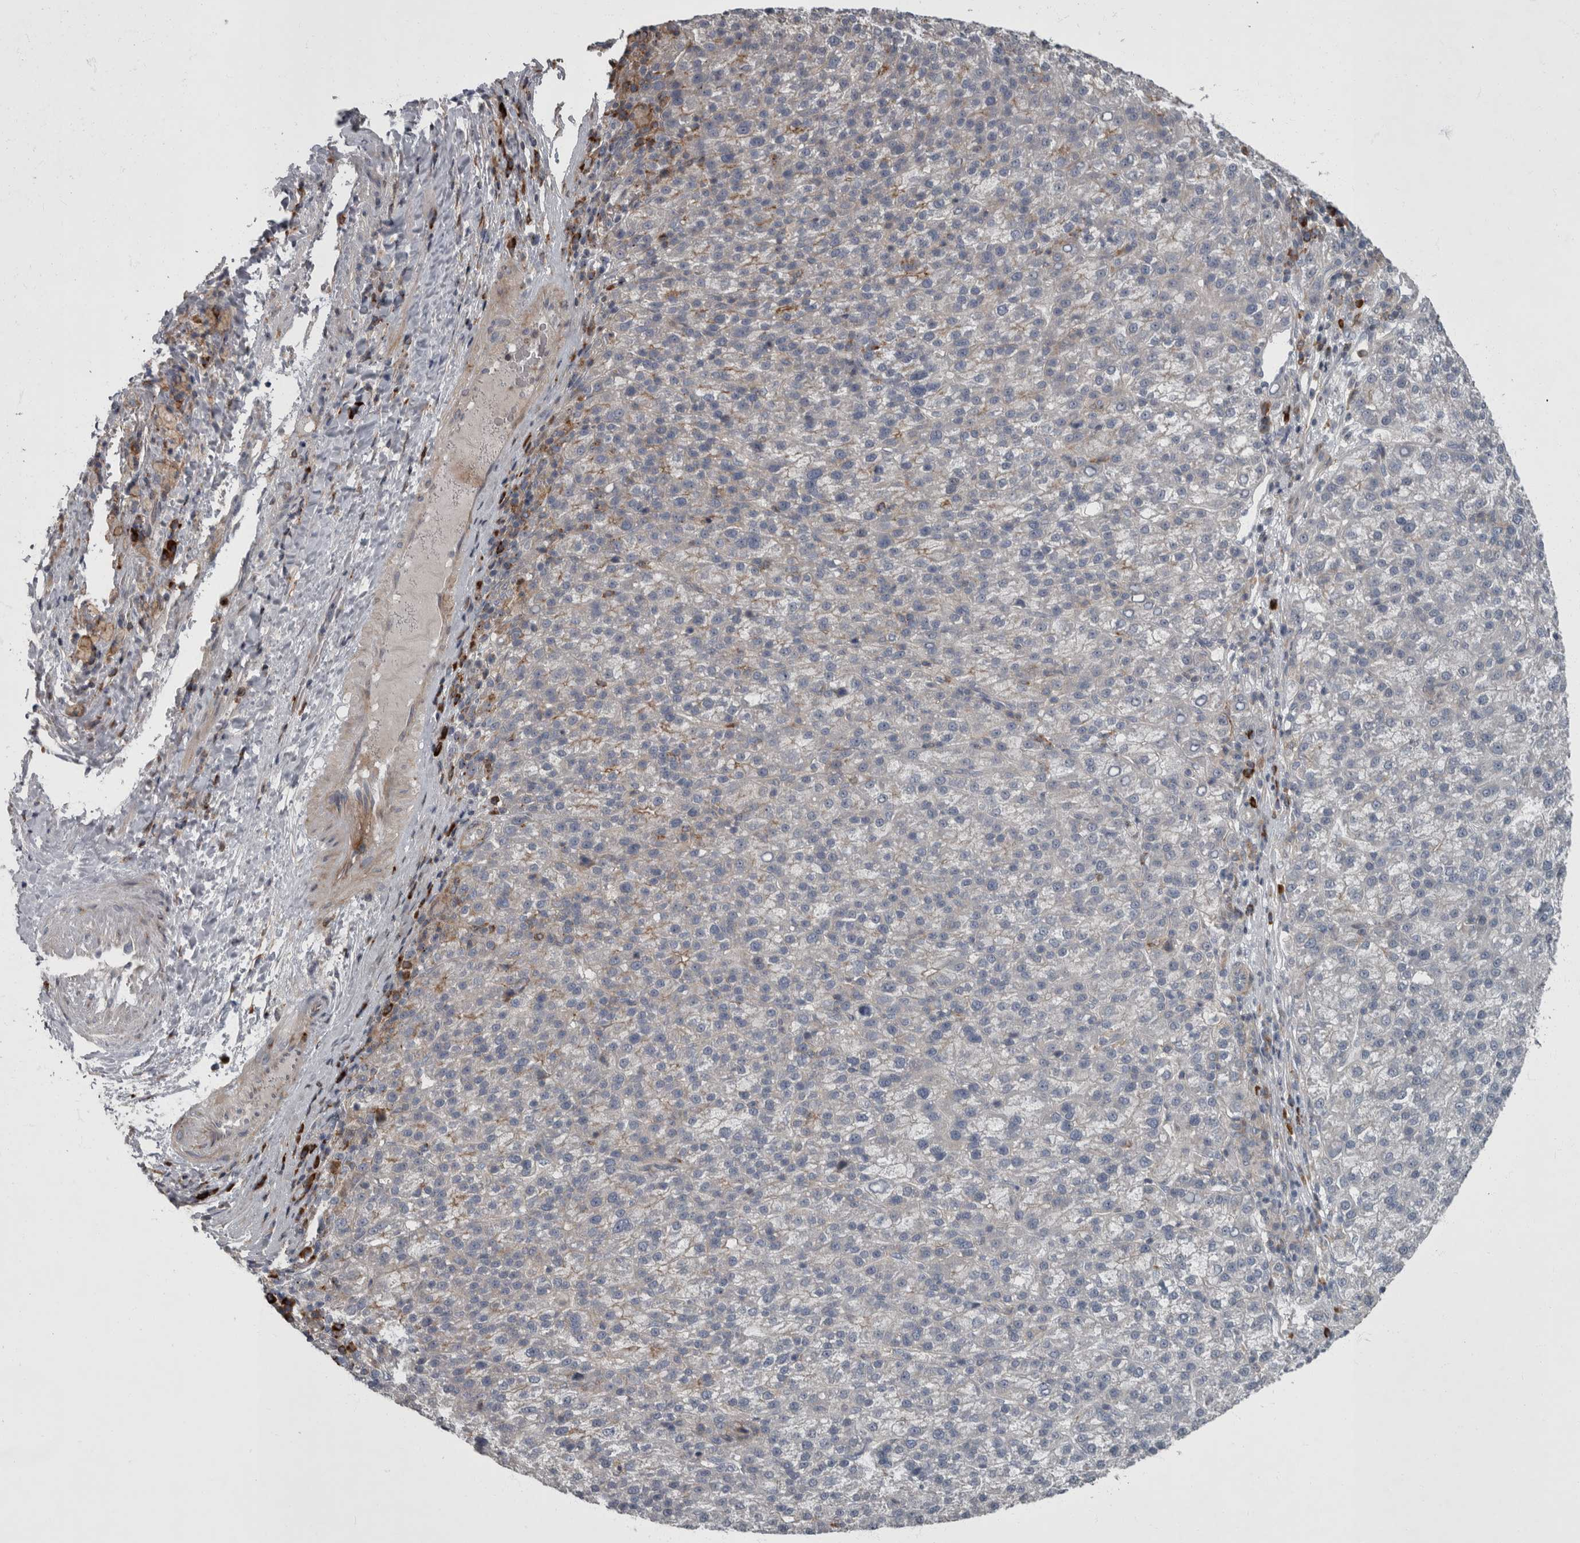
{"staining": {"intensity": "negative", "quantity": "none", "location": "none"}, "tissue": "liver cancer", "cell_type": "Tumor cells", "image_type": "cancer", "snomed": [{"axis": "morphology", "description": "Carcinoma, Hepatocellular, NOS"}, {"axis": "topography", "description": "Liver"}], "caption": "There is no significant staining in tumor cells of liver hepatocellular carcinoma. (DAB IHC with hematoxylin counter stain).", "gene": "CDC42BPG", "patient": {"sex": "female", "age": 58}}